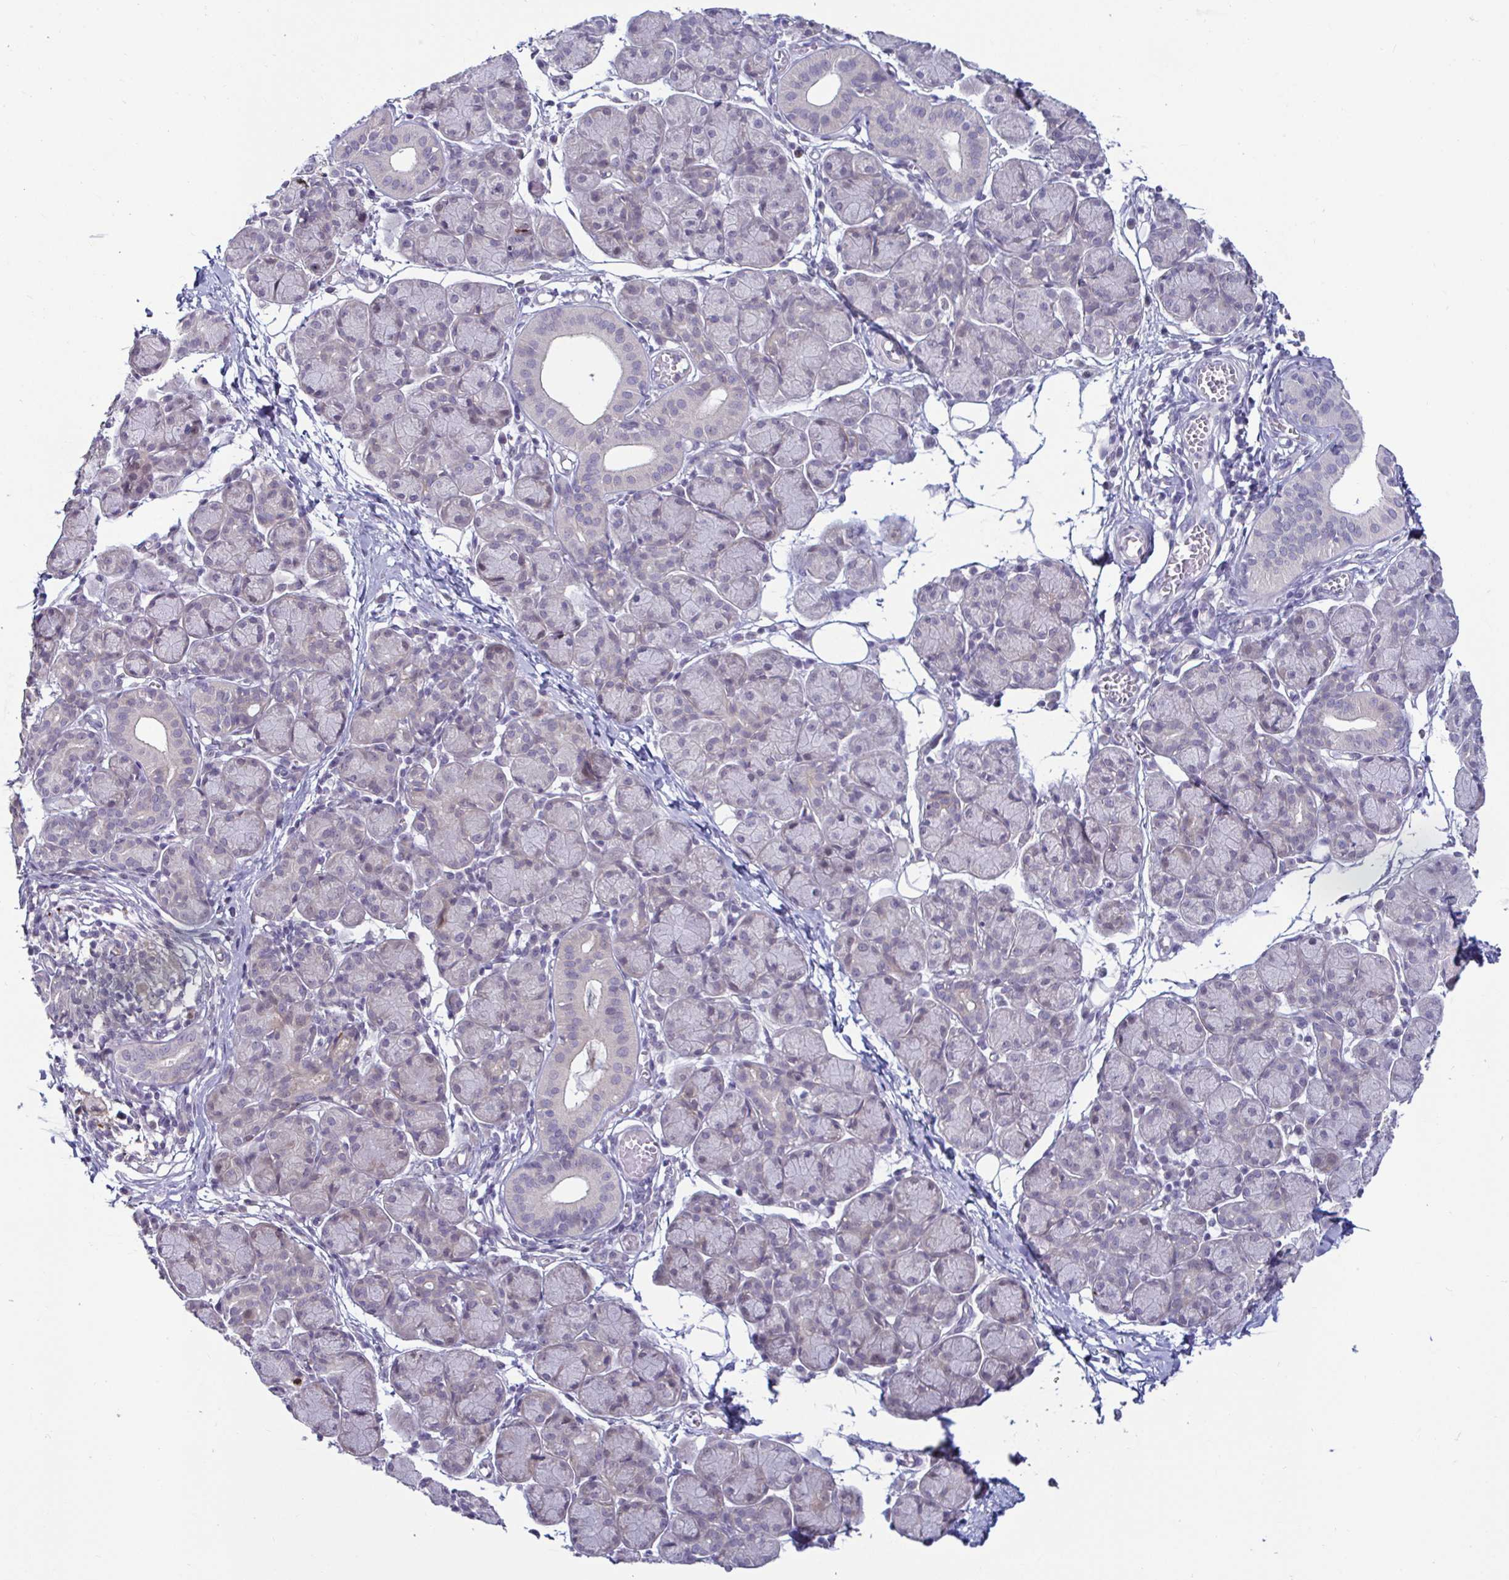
{"staining": {"intensity": "negative", "quantity": "none", "location": "none"}, "tissue": "salivary gland", "cell_type": "Glandular cells", "image_type": "normal", "snomed": [{"axis": "morphology", "description": "Normal tissue, NOS"}, {"axis": "morphology", "description": "Inflammation, NOS"}, {"axis": "topography", "description": "Lymph node"}, {"axis": "topography", "description": "Salivary gland"}], "caption": "The image reveals no staining of glandular cells in unremarkable salivary gland.", "gene": "GSTM1", "patient": {"sex": "male", "age": 3}}